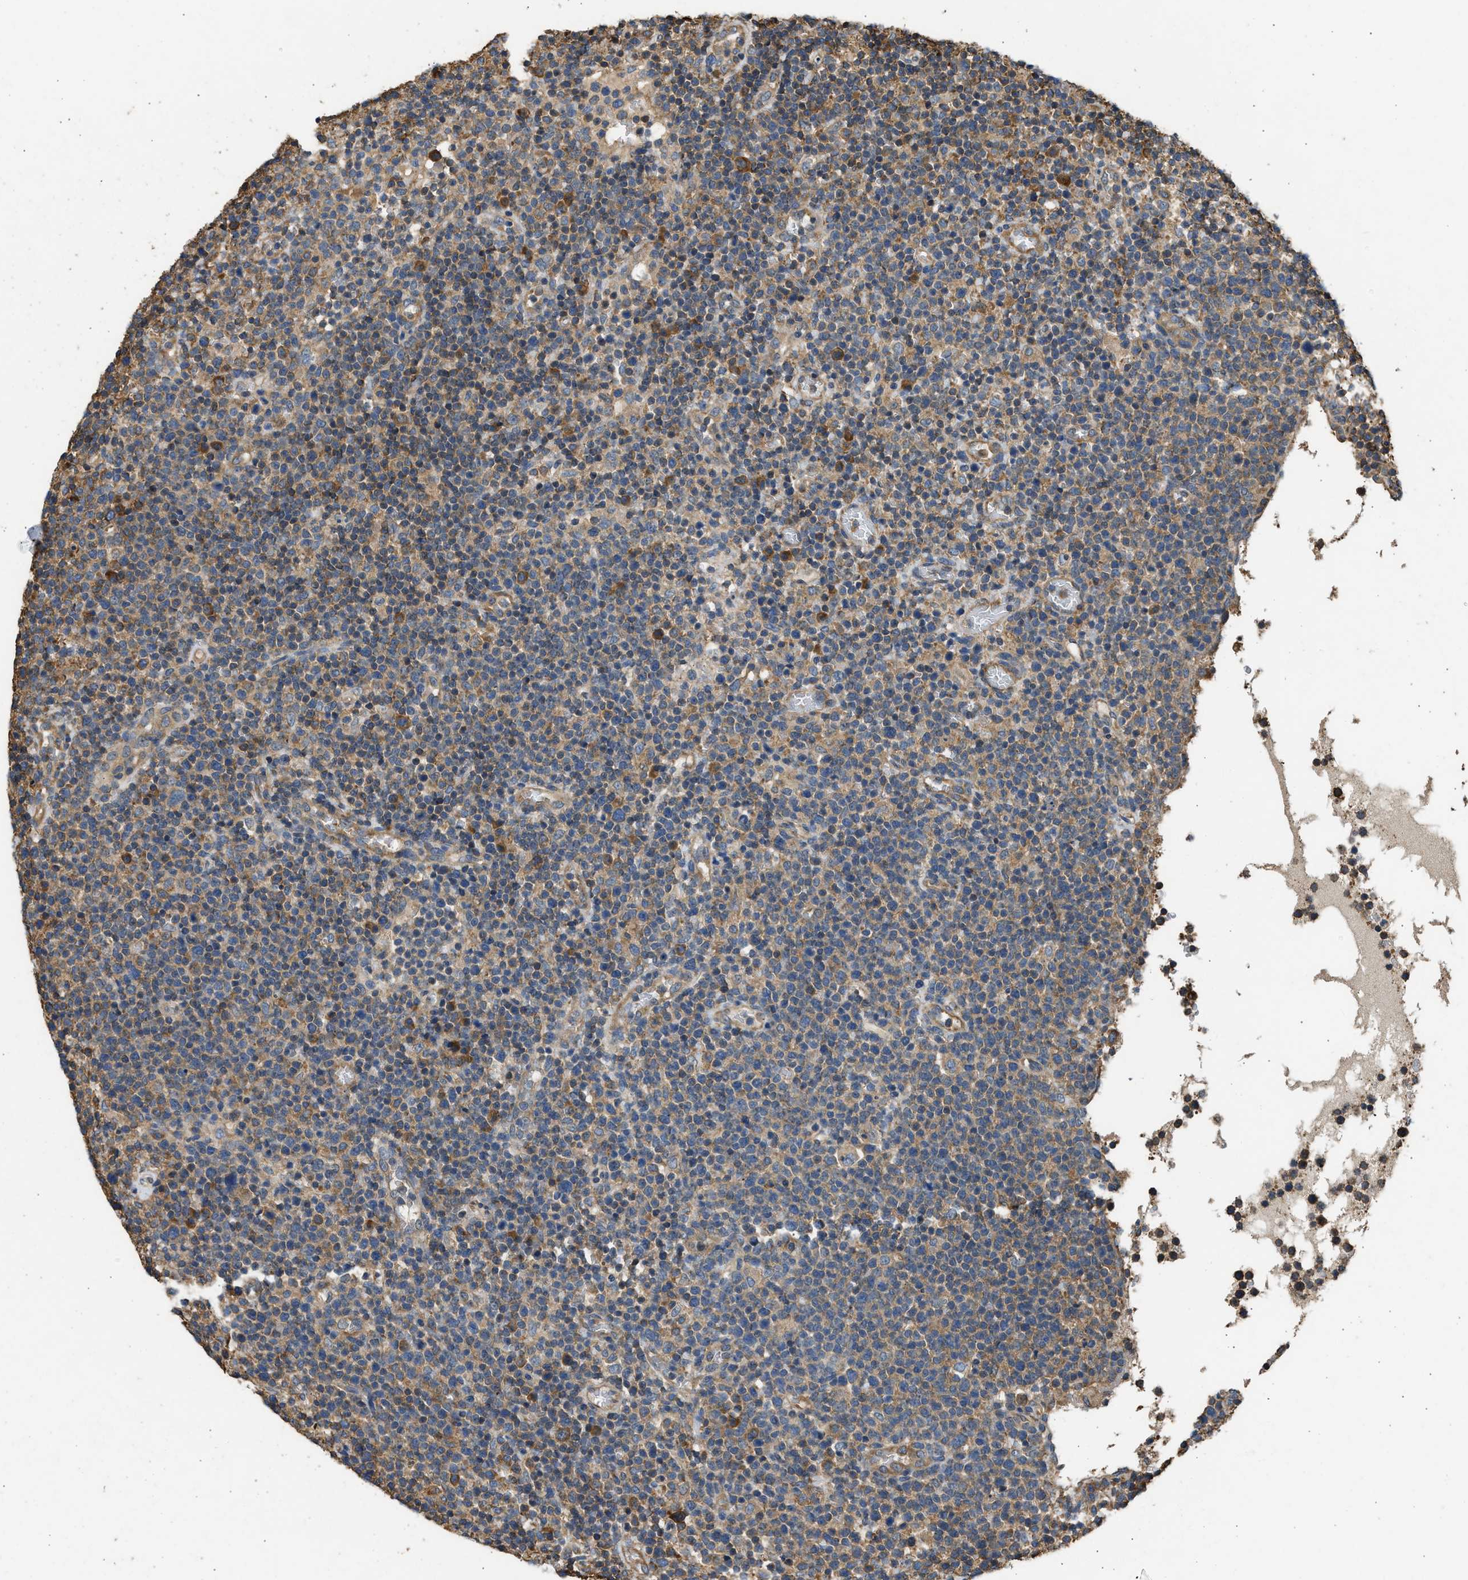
{"staining": {"intensity": "moderate", "quantity": ">75%", "location": "cytoplasmic/membranous"}, "tissue": "lymphoma", "cell_type": "Tumor cells", "image_type": "cancer", "snomed": [{"axis": "morphology", "description": "Malignant lymphoma, non-Hodgkin's type, High grade"}, {"axis": "topography", "description": "Lymph node"}], "caption": "Immunohistochemistry (IHC) histopathology image of neoplastic tissue: human lymphoma stained using immunohistochemistry (IHC) reveals medium levels of moderate protein expression localized specifically in the cytoplasmic/membranous of tumor cells, appearing as a cytoplasmic/membranous brown color.", "gene": "SLC36A4", "patient": {"sex": "male", "age": 61}}